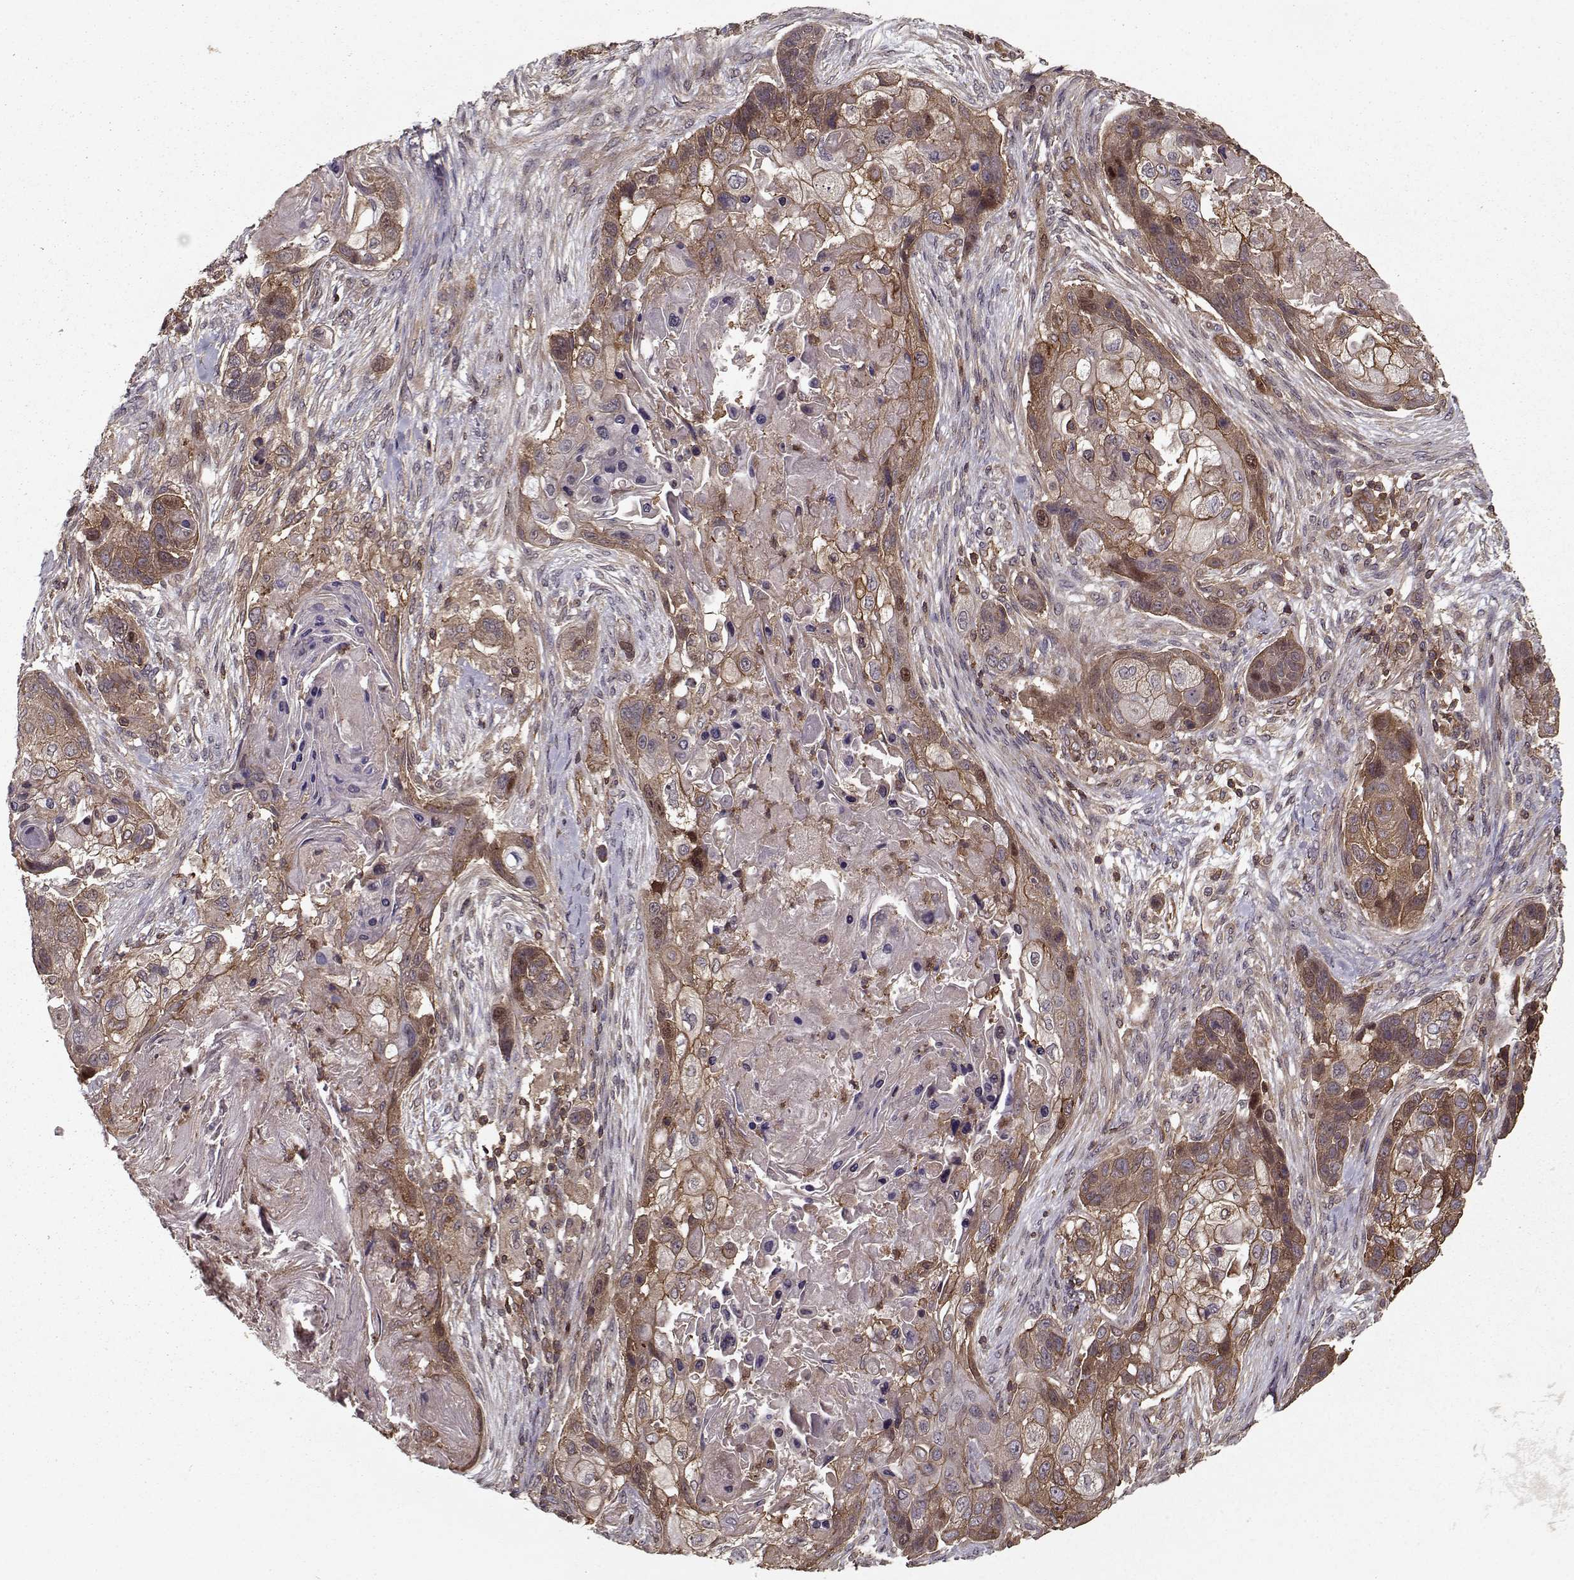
{"staining": {"intensity": "strong", "quantity": ">75%", "location": "cytoplasmic/membranous"}, "tissue": "lung cancer", "cell_type": "Tumor cells", "image_type": "cancer", "snomed": [{"axis": "morphology", "description": "Squamous cell carcinoma, NOS"}, {"axis": "topography", "description": "Lung"}], "caption": "The photomicrograph shows immunohistochemical staining of lung cancer (squamous cell carcinoma). There is strong cytoplasmic/membranous positivity is appreciated in about >75% of tumor cells.", "gene": "PPP1R12A", "patient": {"sex": "male", "age": 69}}